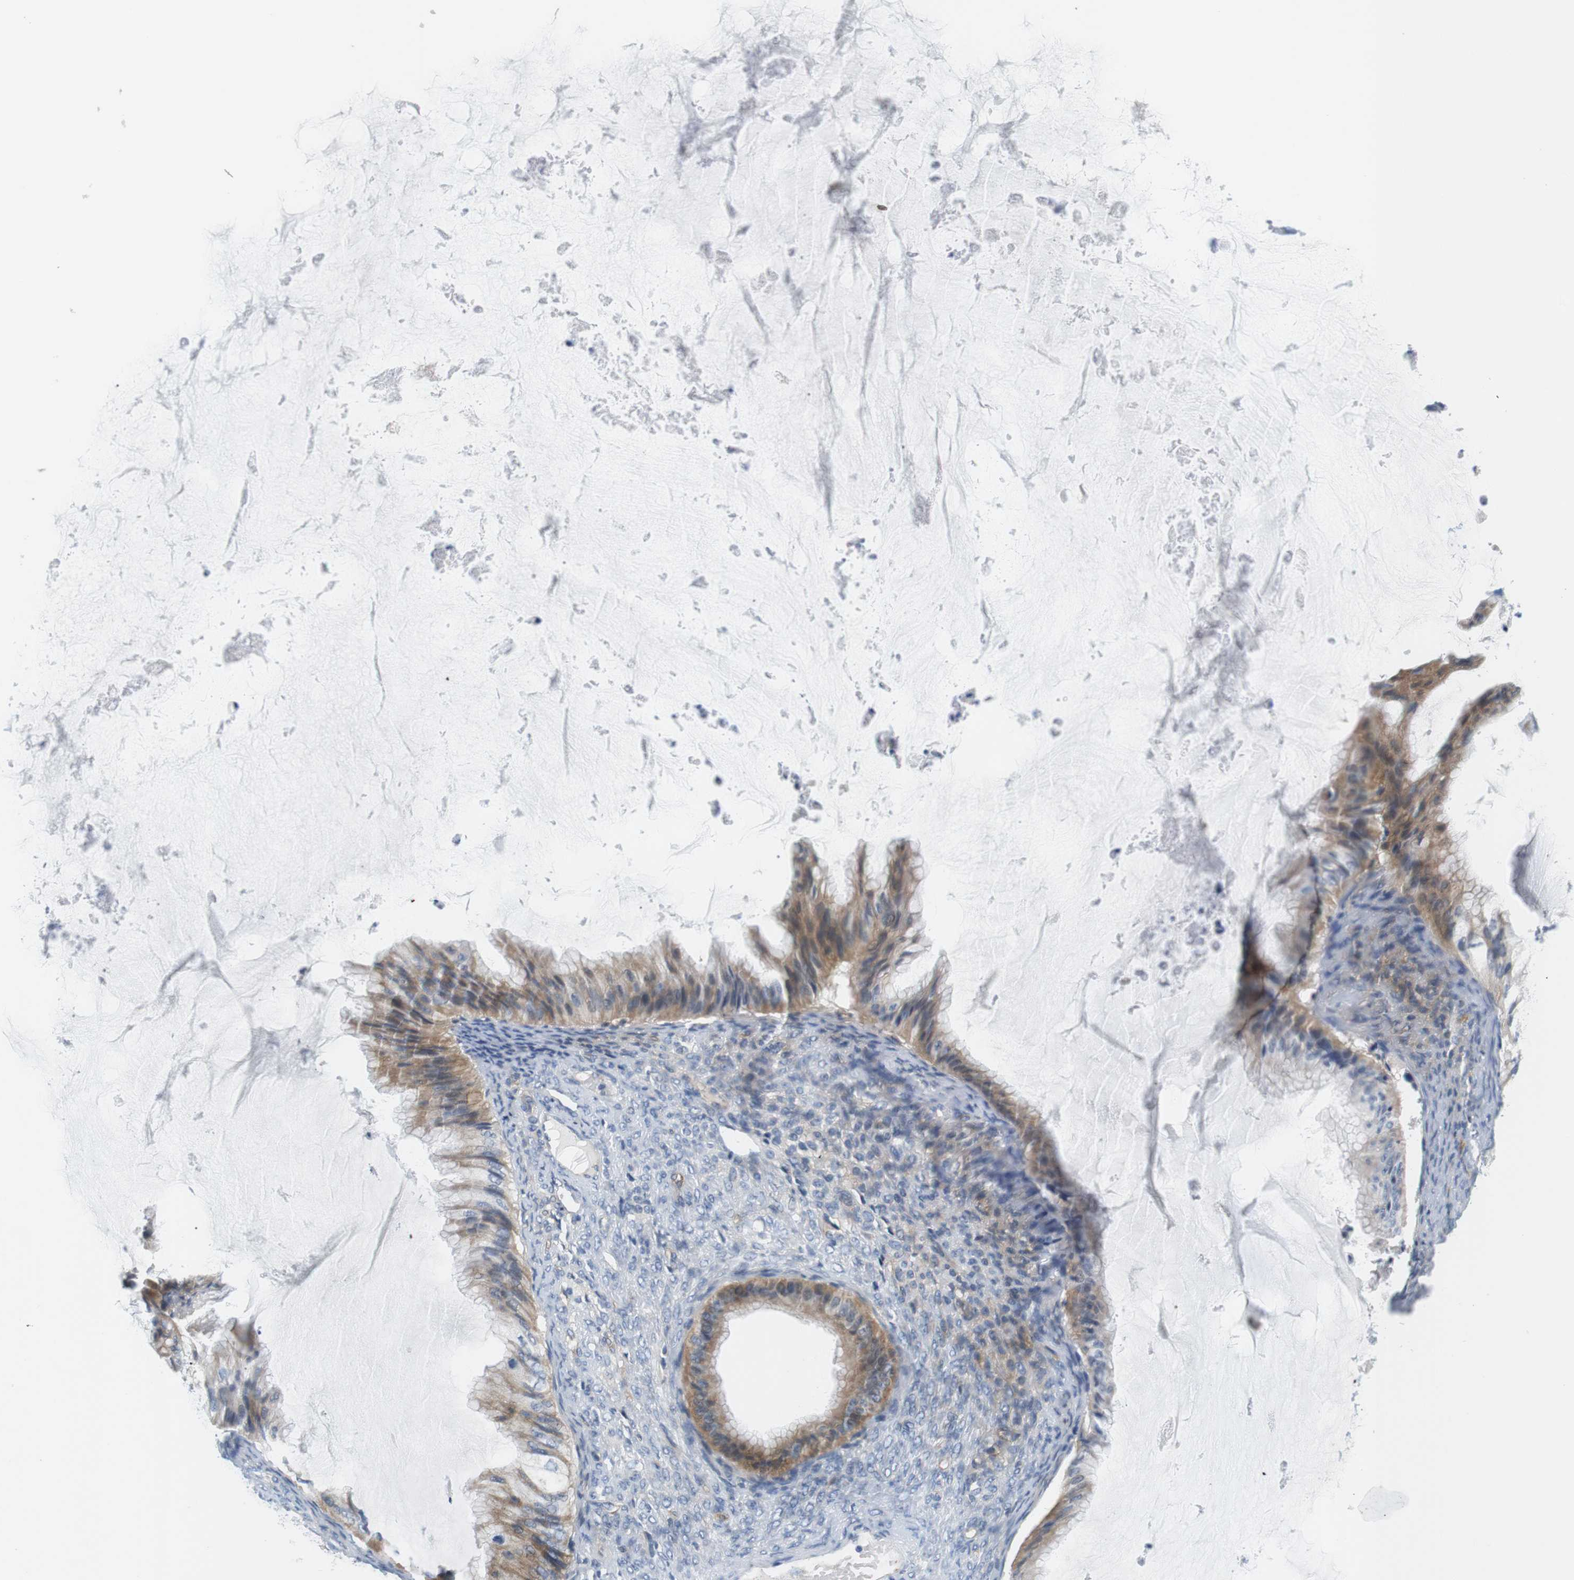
{"staining": {"intensity": "moderate", "quantity": "25%-75%", "location": "cytoplasmic/membranous"}, "tissue": "ovarian cancer", "cell_type": "Tumor cells", "image_type": "cancer", "snomed": [{"axis": "morphology", "description": "Cystadenocarcinoma, mucinous, NOS"}, {"axis": "topography", "description": "Ovary"}], "caption": "This is a photomicrograph of immunohistochemistry staining of ovarian cancer, which shows moderate positivity in the cytoplasmic/membranous of tumor cells.", "gene": "SLC30A1", "patient": {"sex": "female", "age": 61}}